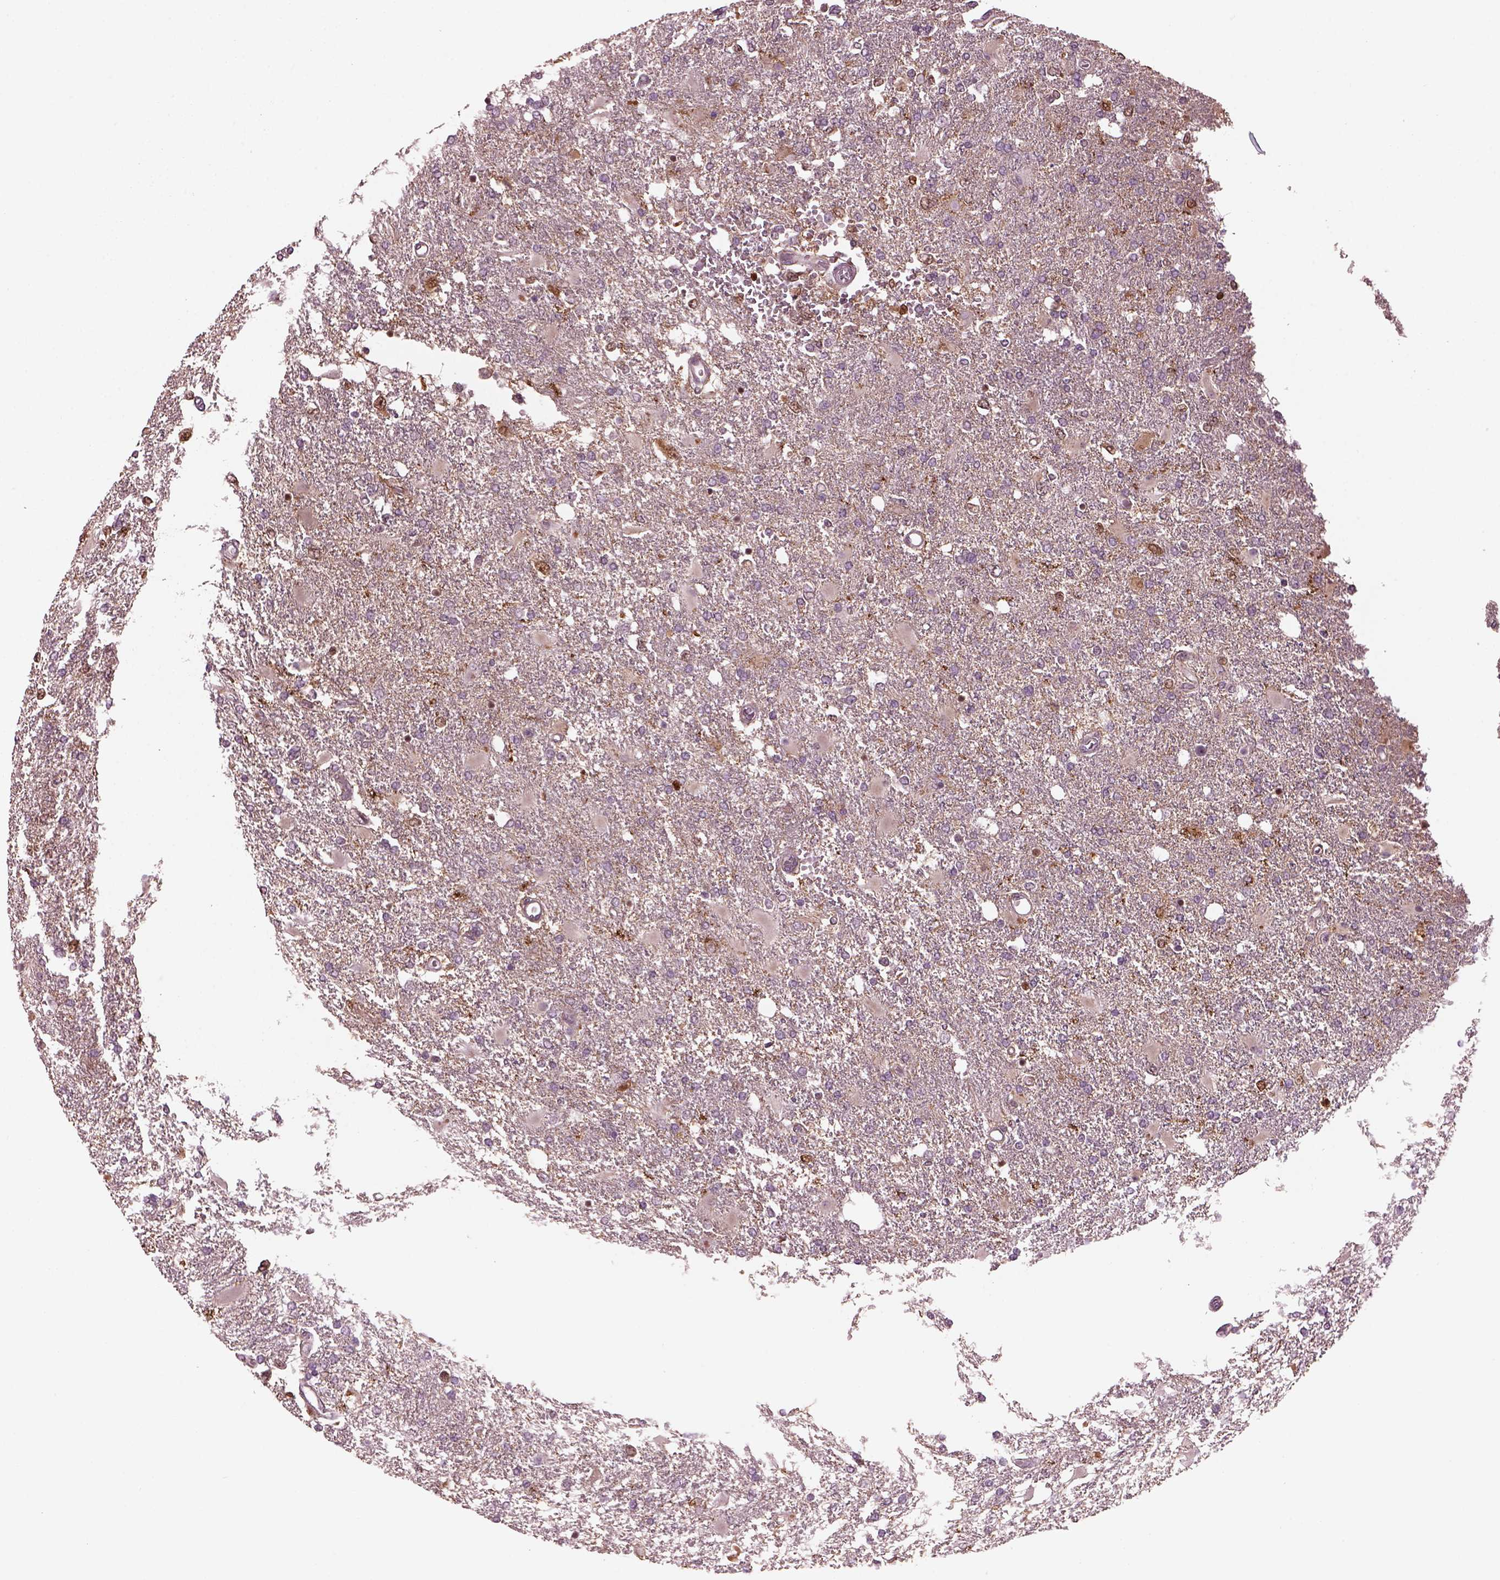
{"staining": {"intensity": "negative", "quantity": "none", "location": "none"}, "tissue": "glioma", "cell_type": "Tumor cells", "image_type": "cancer", "snomed": [{"axis": "morphology", "description": "Glioma, malignant, High grade"}, {"axis": "topography", "description": "Cerebral cortex"}], "caption": "The immunohistochemistry image has no significant staining in tumor cells of glioma tissue.", "gene": "SRI", "patient": {"sex": "male", "age": 79}}